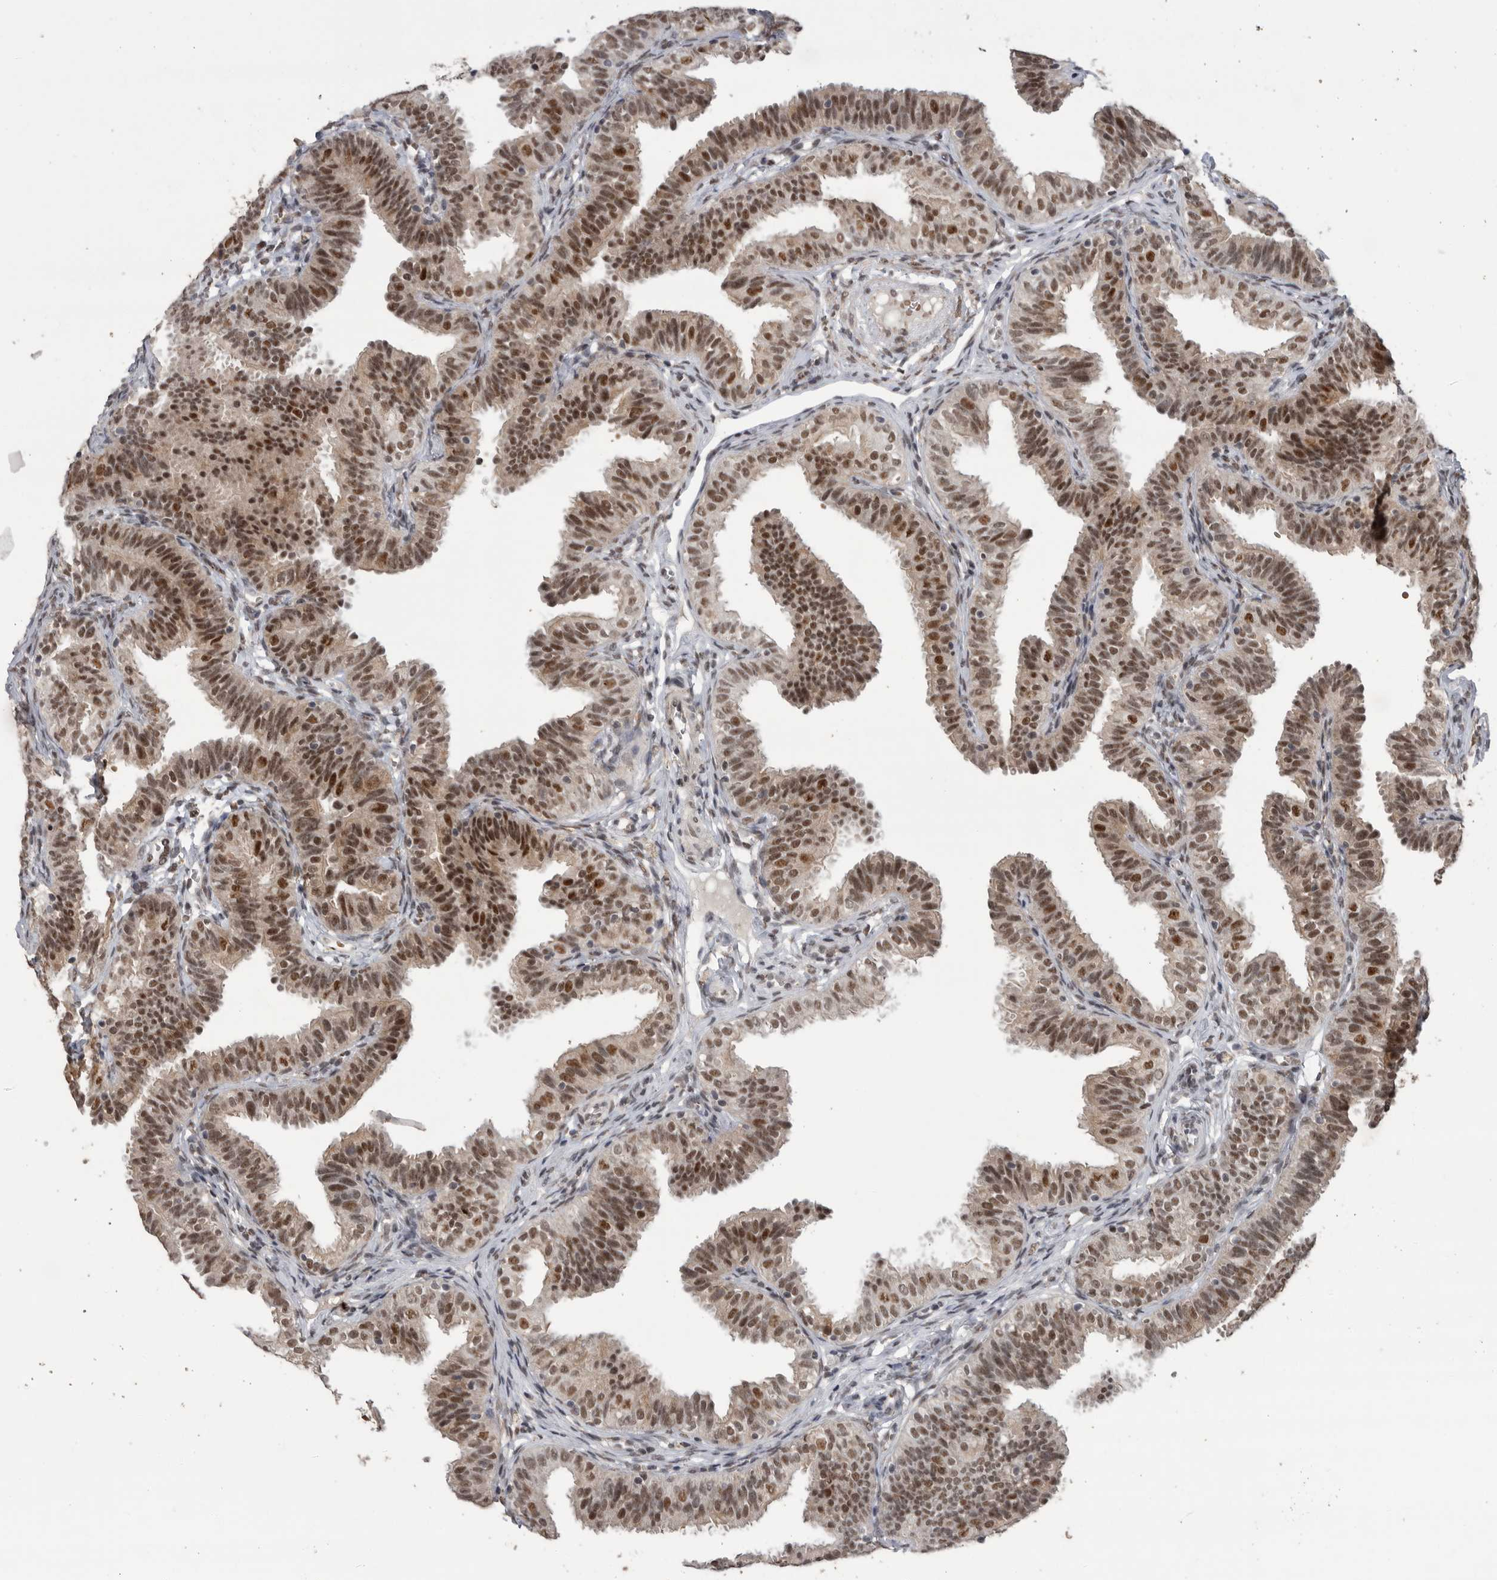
{"staining": {"intensity": "moderate", "quantity": ">75%", "location": "cytoplasmic/membranous,nuclear"}, "tissue": "fallopian tube", "cell_type": "Glandular cells", "image_type": "normal", "snomed": [{"axis": "morphology", "description": "Normal tissue, NOS"}, {"axis": "topography", "description": "Fallopian tube"}], "caption": "Fallopian tube stained with a brown dye reveals moderate cytoplasmic/membranous,nuclear positive positivity in about >75% of glandular cells.", "gene": "PPP1R10", "patient": {"sex": "female", "age": 35}}